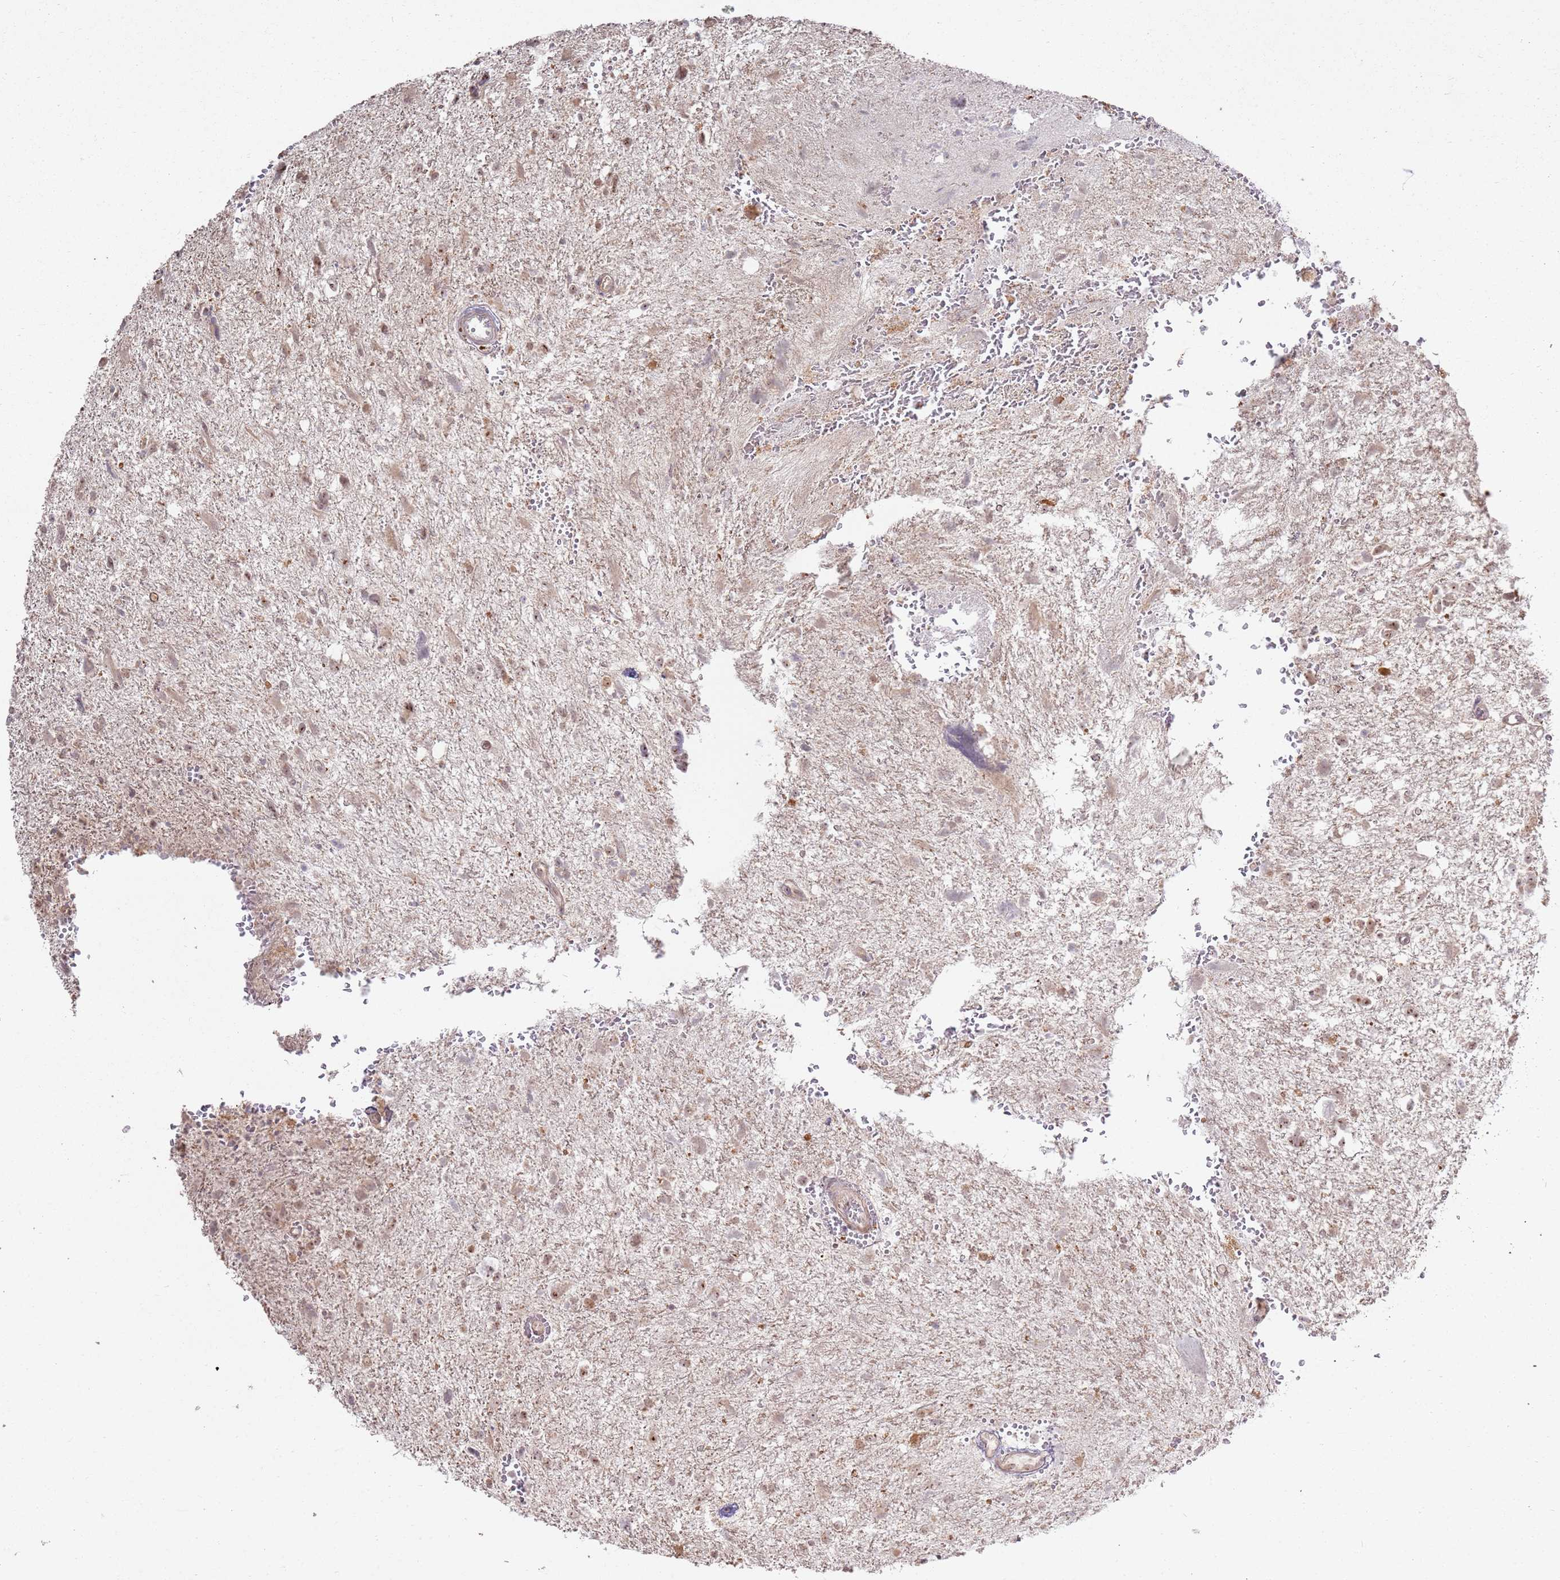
{"staining": {"intensity": "moderate", "quantity": ">75%", "location": "cytoplasmic/membranous,nuclear"}, "tissue": "glioma", "cell_type": "Tumor cells", "image_type": "cancer", "snomed": [{"axis": "morphology", "description": "Glioma, malignant, High grade"}, {"axis": "topography", "description": "Brain"}], "caption": "A brown stain highlights moderate cytoplasmic/membranous and nuclear staining of a protein in human glioma tumor cells.", "gene": "CNPY1", "patient": {"sex": "male", "age": 61}}